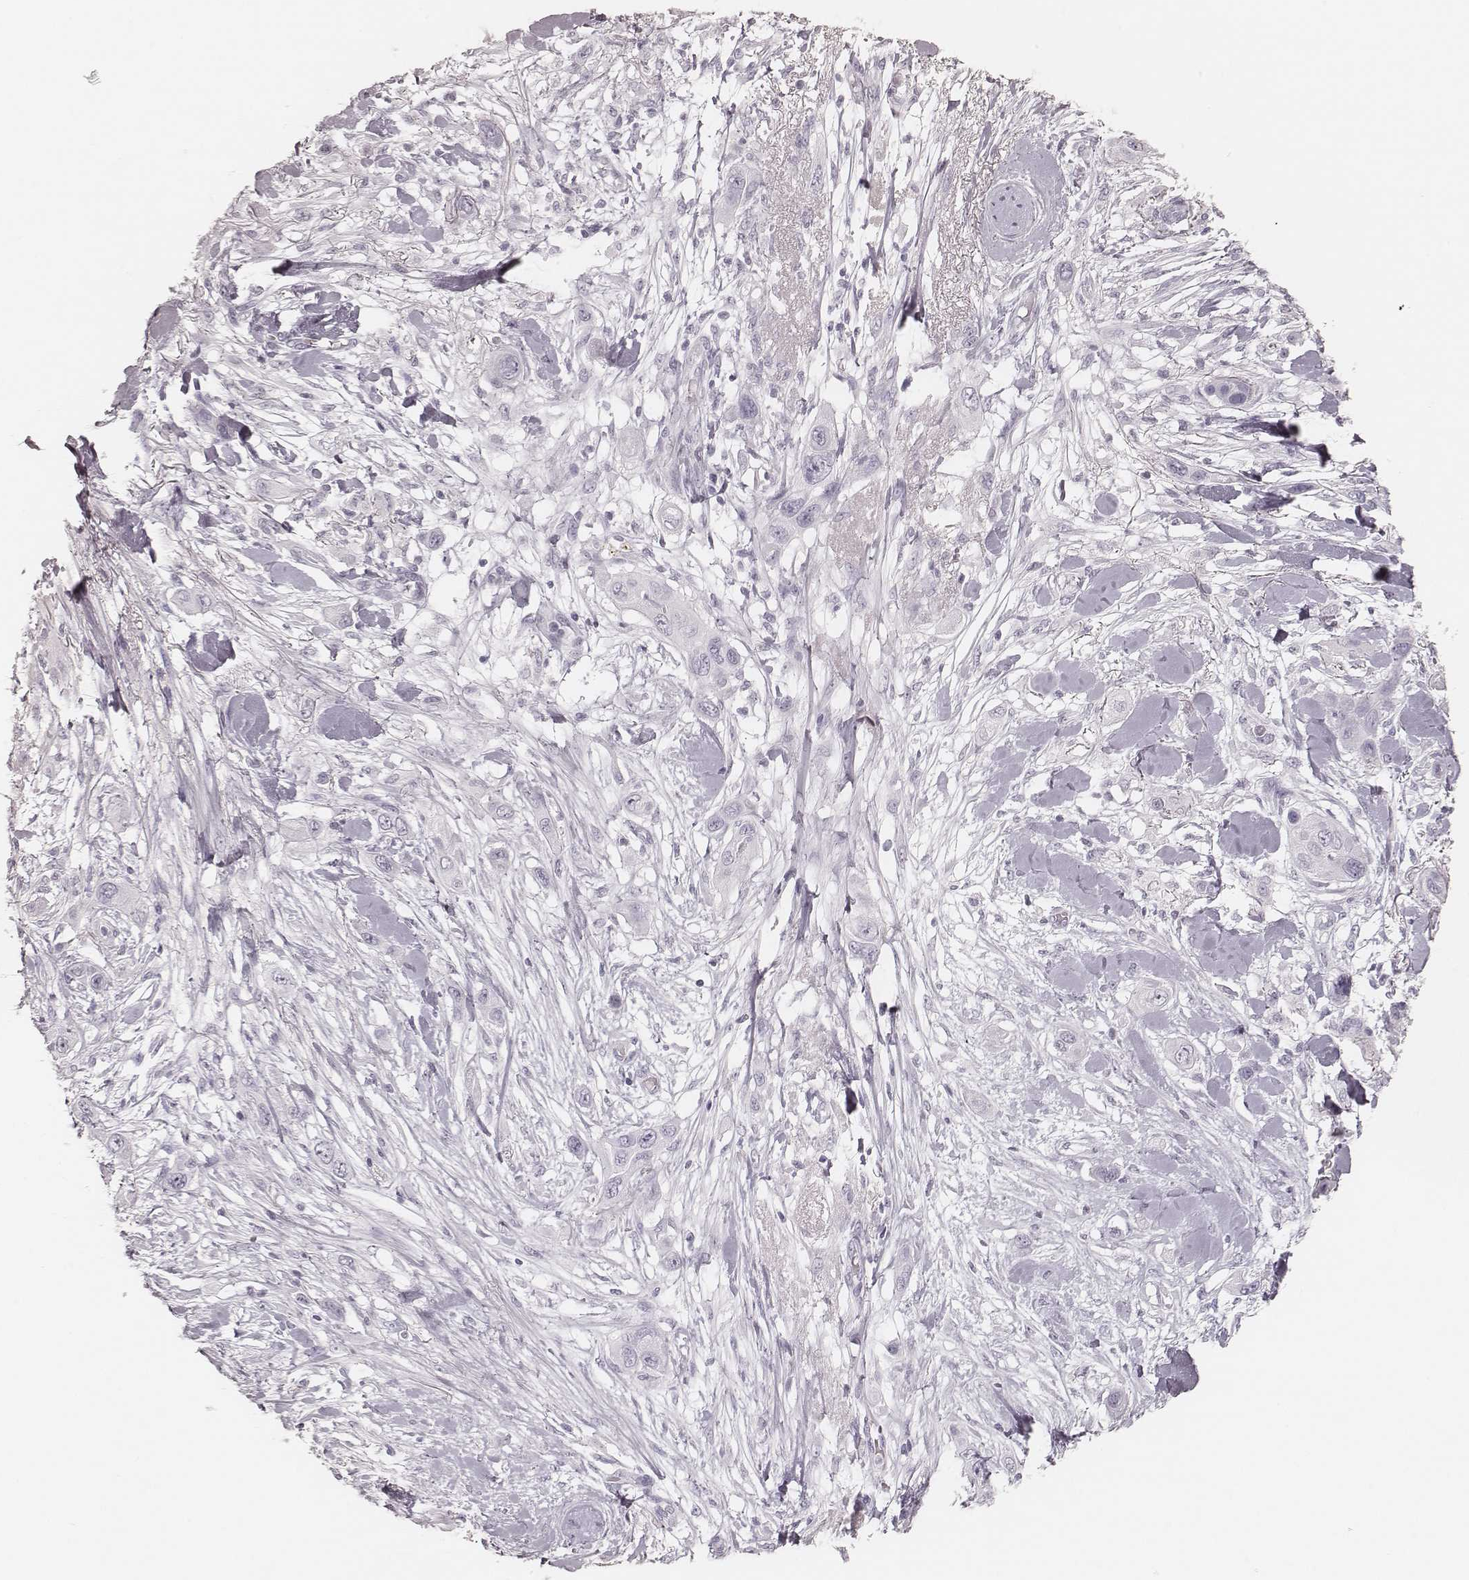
{"staining": {"intensity": "negative", "quantity": "none", "location": "none"}, "tissue": "skin cancer", "cell_type": "Tumor cells", "image_type": "cancer", "snomed": [{"axis": "morphology", "description": "Squamous cell carcinoma, NOS"}, {"axis": "topography", "description": "Skin"}], "caption": "Immunohistochemical staining of skin squamous cell carcinoma displays no significant expression in tumor cells. The staining is performed using DAB (3,3'-diaminobenzidine) brown chromogen with nuclei counter-stained in using hematoxylin.", "gene": "KRT82", "patient": {"sex": "male", "age": 79}}